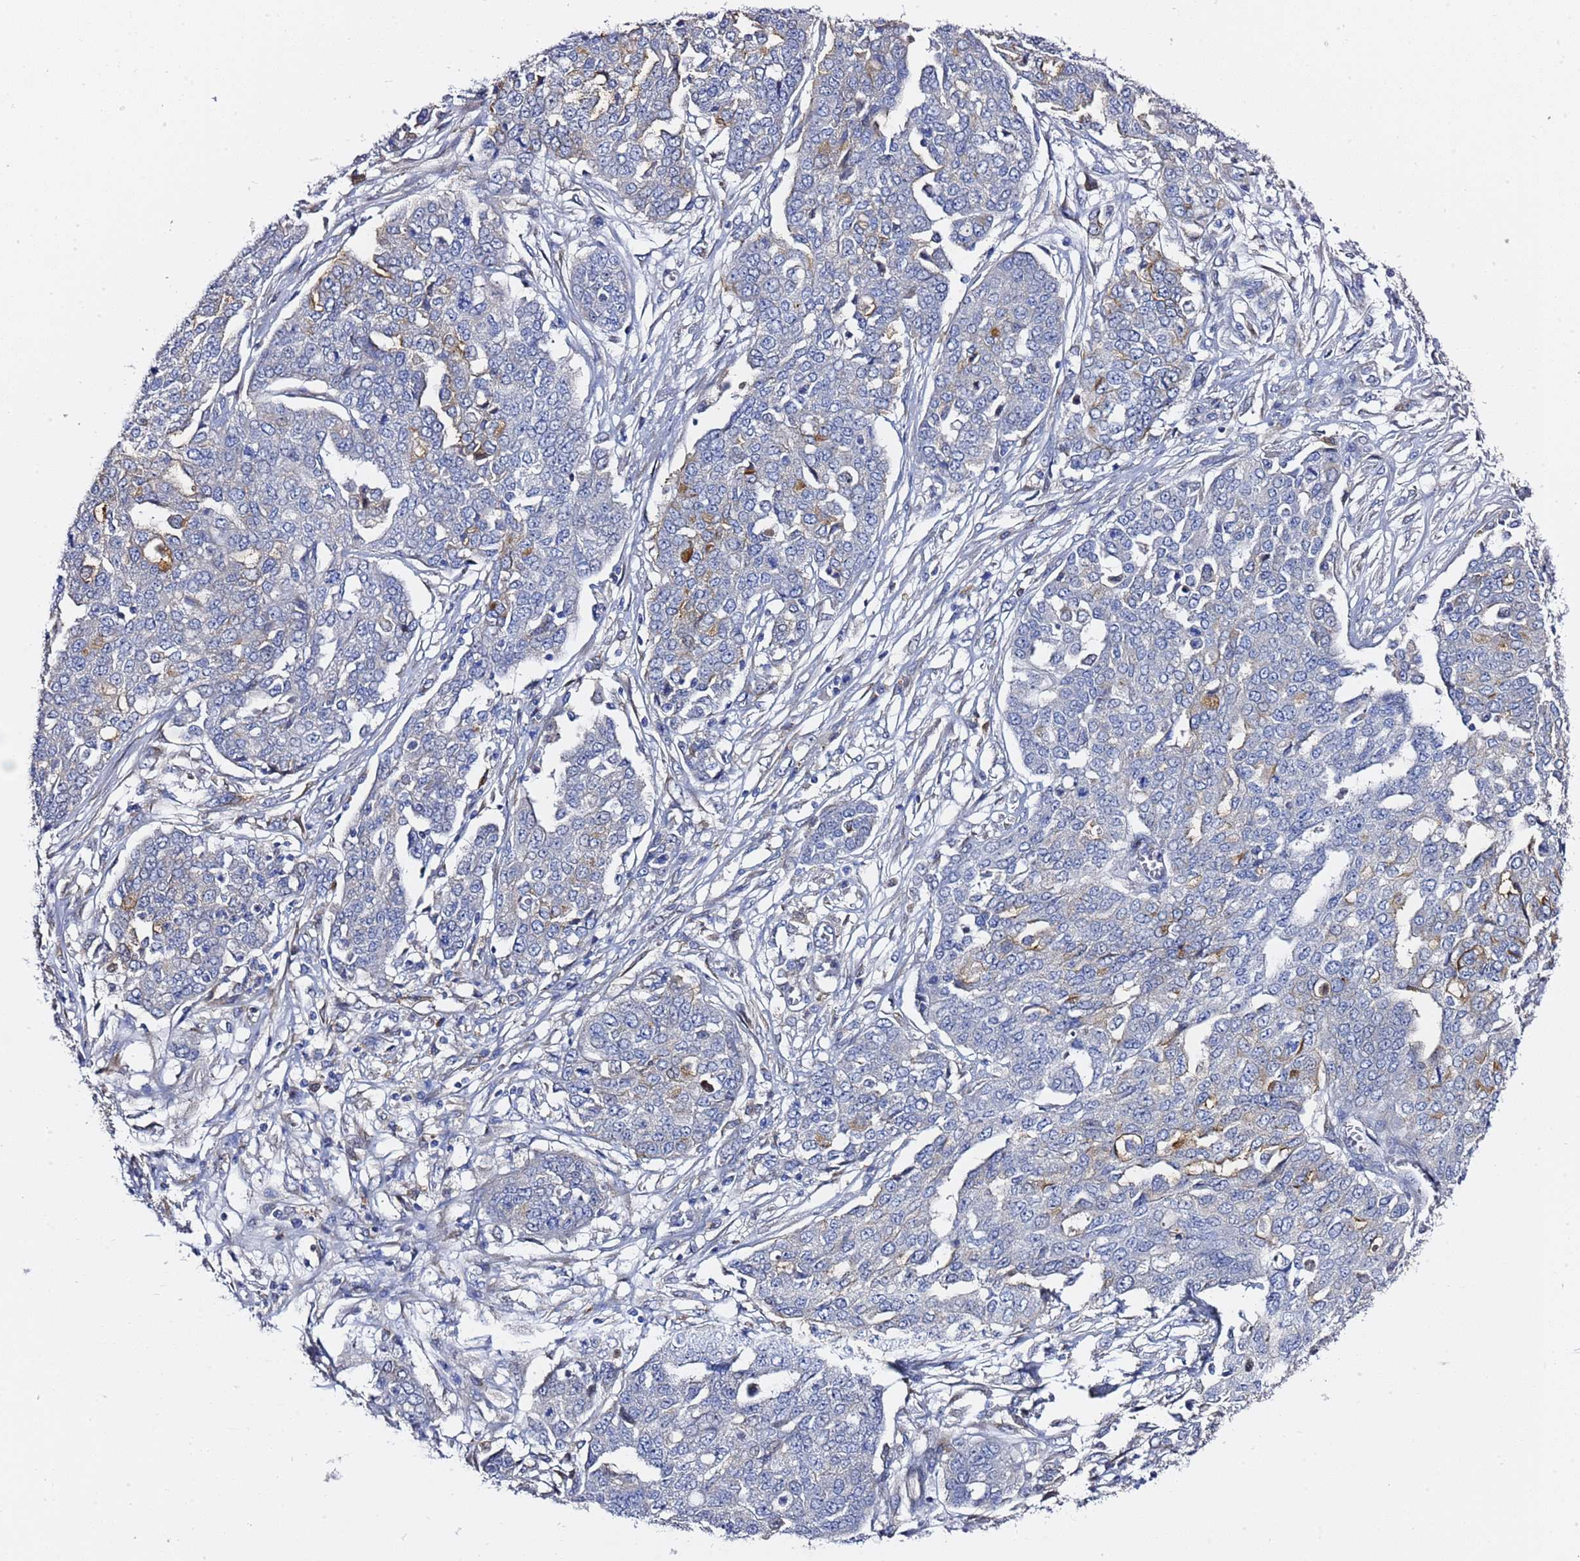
{"staining": {"intensity": "weak", "quantity": "<25%", "location": "cytoplasmic/membranous"}, "tissue": "ovarian cancer", "cell_type": "Tumor cells", "image_type": "cancer", "snomed": [{"axis": "morphology", "description": "Cystadenocarcinoma, serous, NOS"}, {"axis": "topography", "description": "Soft tissue"}, {"axis": "topography", "description": "Ovary"}], "caption": "Human serous cystadenocarcinoma (ovarian) stained for a protein using immunohistochemistry (IHC) displays no expression in tumor cells.", "gene": "NAT2", "patient": {"sex": "female", "age": 57}}